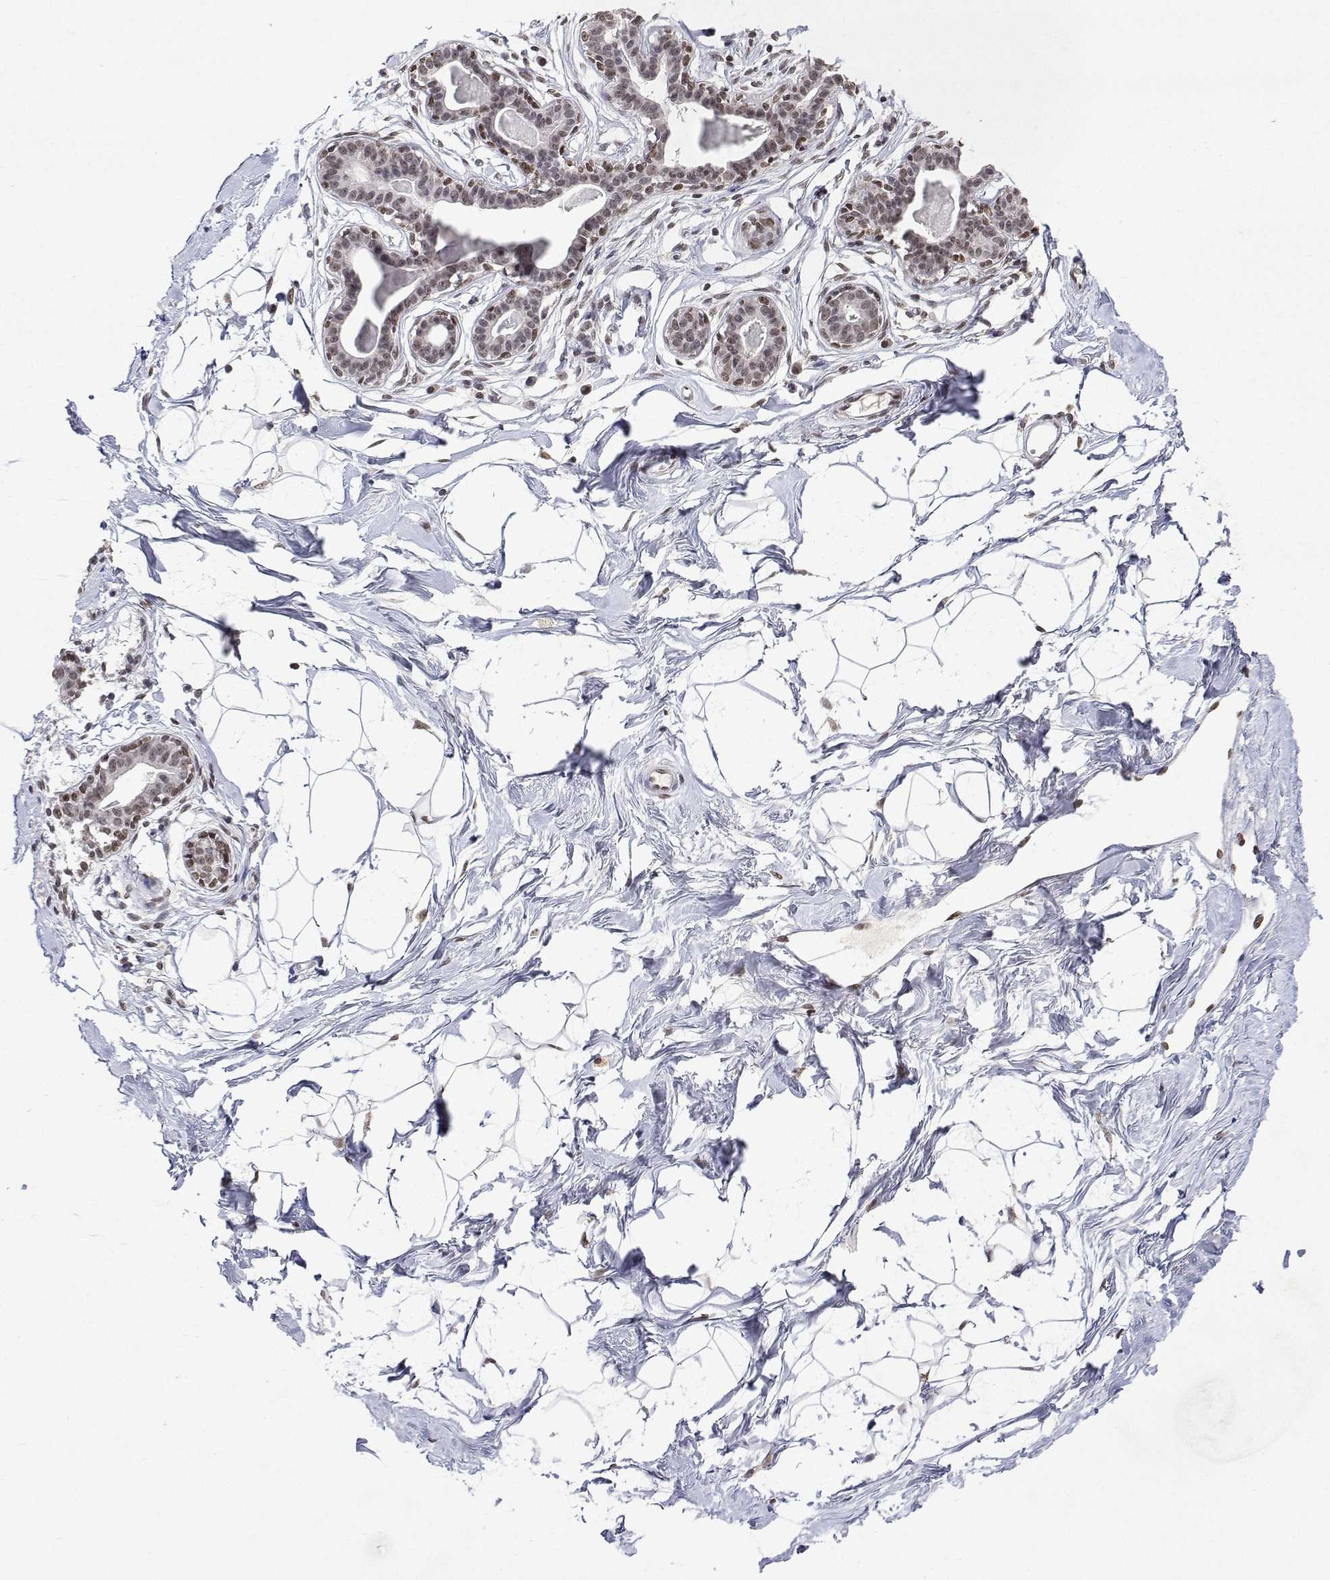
{"staining": {"intensity": "moderate", "quantity": "<25%", "location": "nuclear"}, "tissue": "breast", "cell_type": "Adipocytes", "image_type": "normal", "snomed": [{"axis": "morphology", "description": "Normal tissue, NOS"}, {"axis": "topography", "description": "Breast"}], "caption": "Protein expression by immunohistochemistry (IHC) displays moderate nuclear staining in about <25% of adipocytes in normal breast.", "gene": "XPC", "patient": {"sex": "female", "age": 45}}